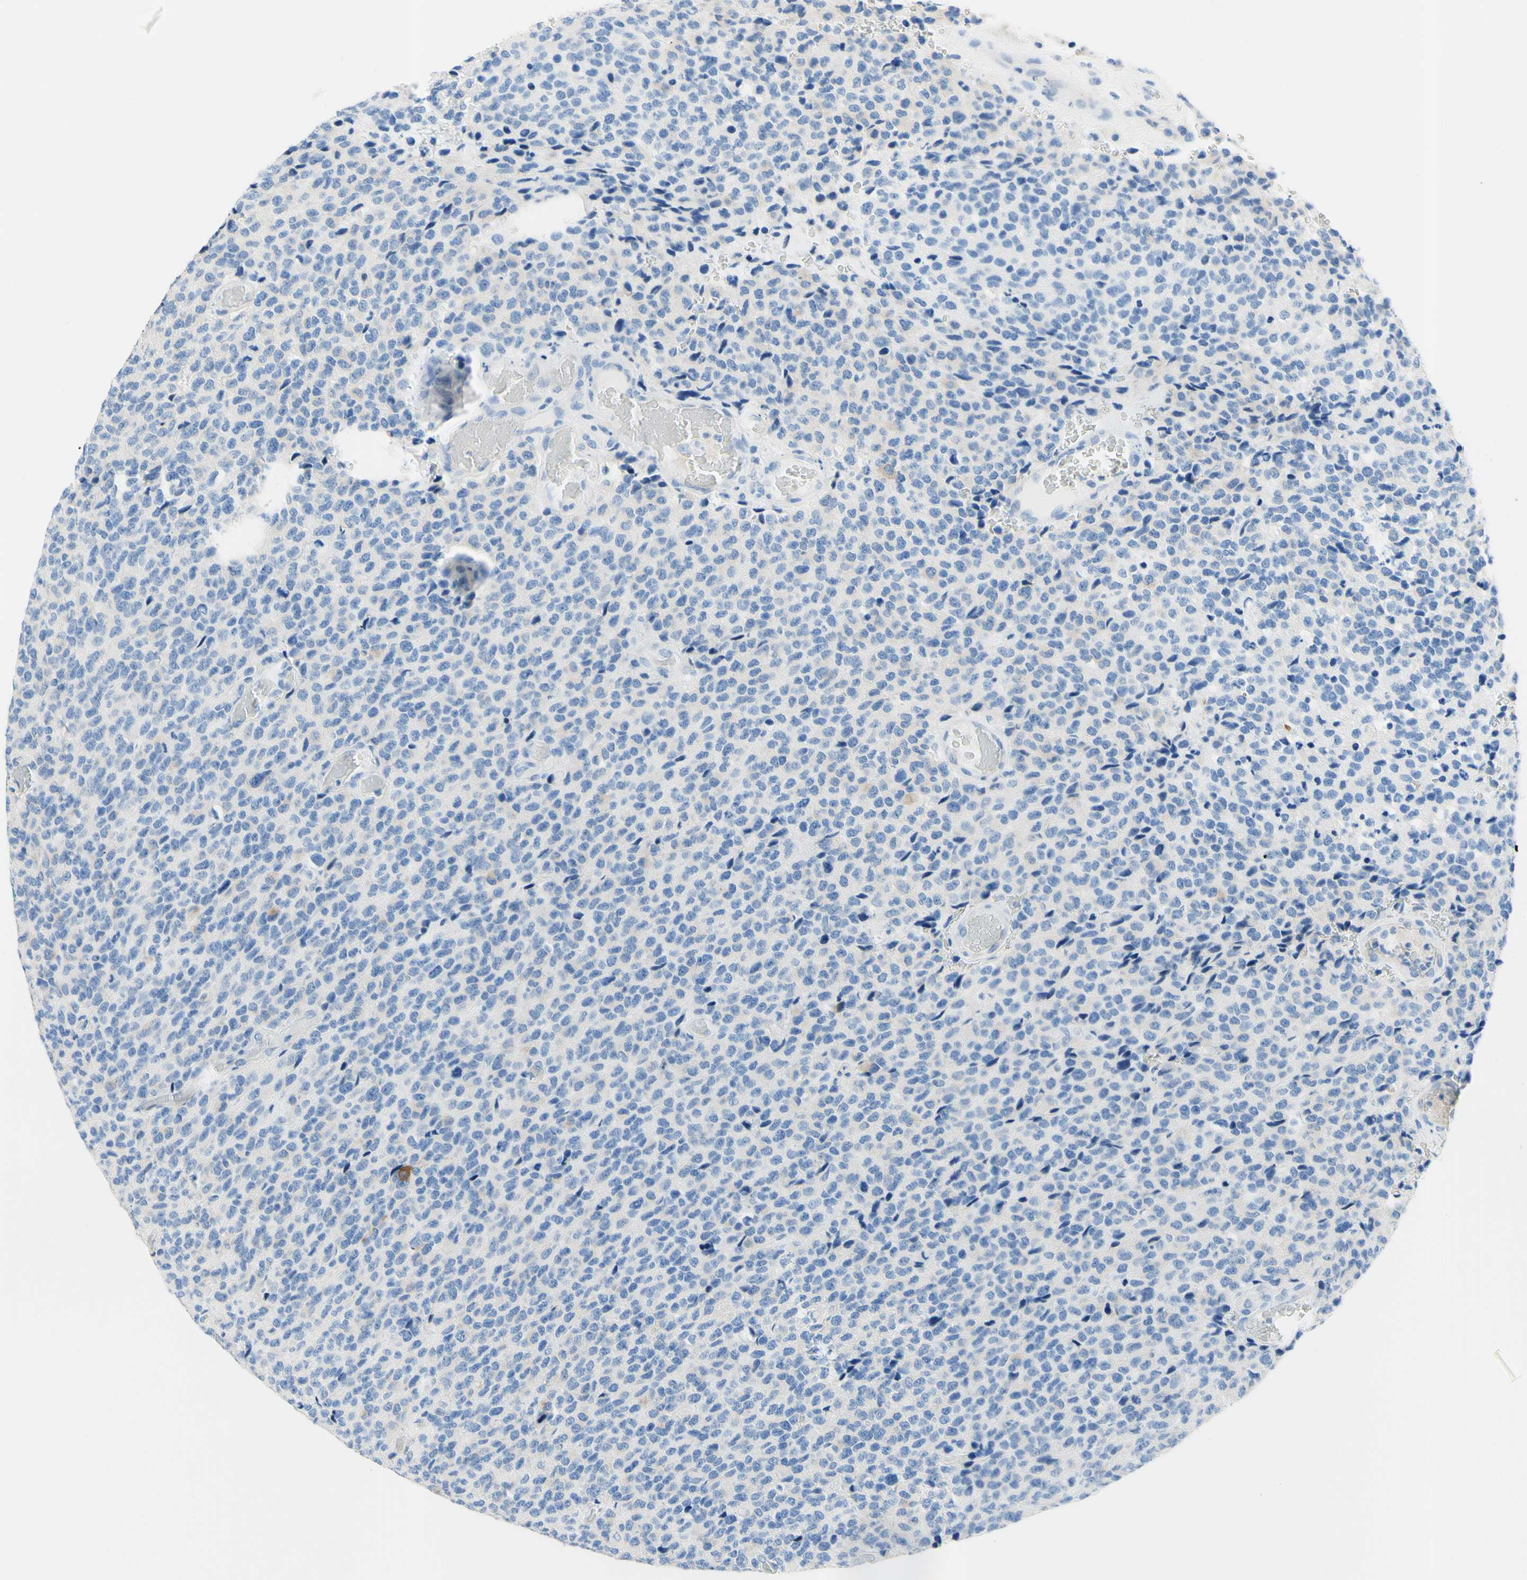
{"staining": {"intensity": "negative", "quantity": "none", "location": "none"}, "tissue": "glioma", "cell_type": "Tumor cells", "image_type": "cancer", "snomed": [{"axis": "morphology", "description": "Glioma, malignant, High grade"}, {"axis": "topography", "description": "pancreas cauda"}], "caption": "This is an immunohistochemistry (IHC) photomicrograph of human malignant glioma (high-grade). There is no staining in tumor cells.", "gene": "HPCA", "patient": {"sex": "male", "age": 60}}